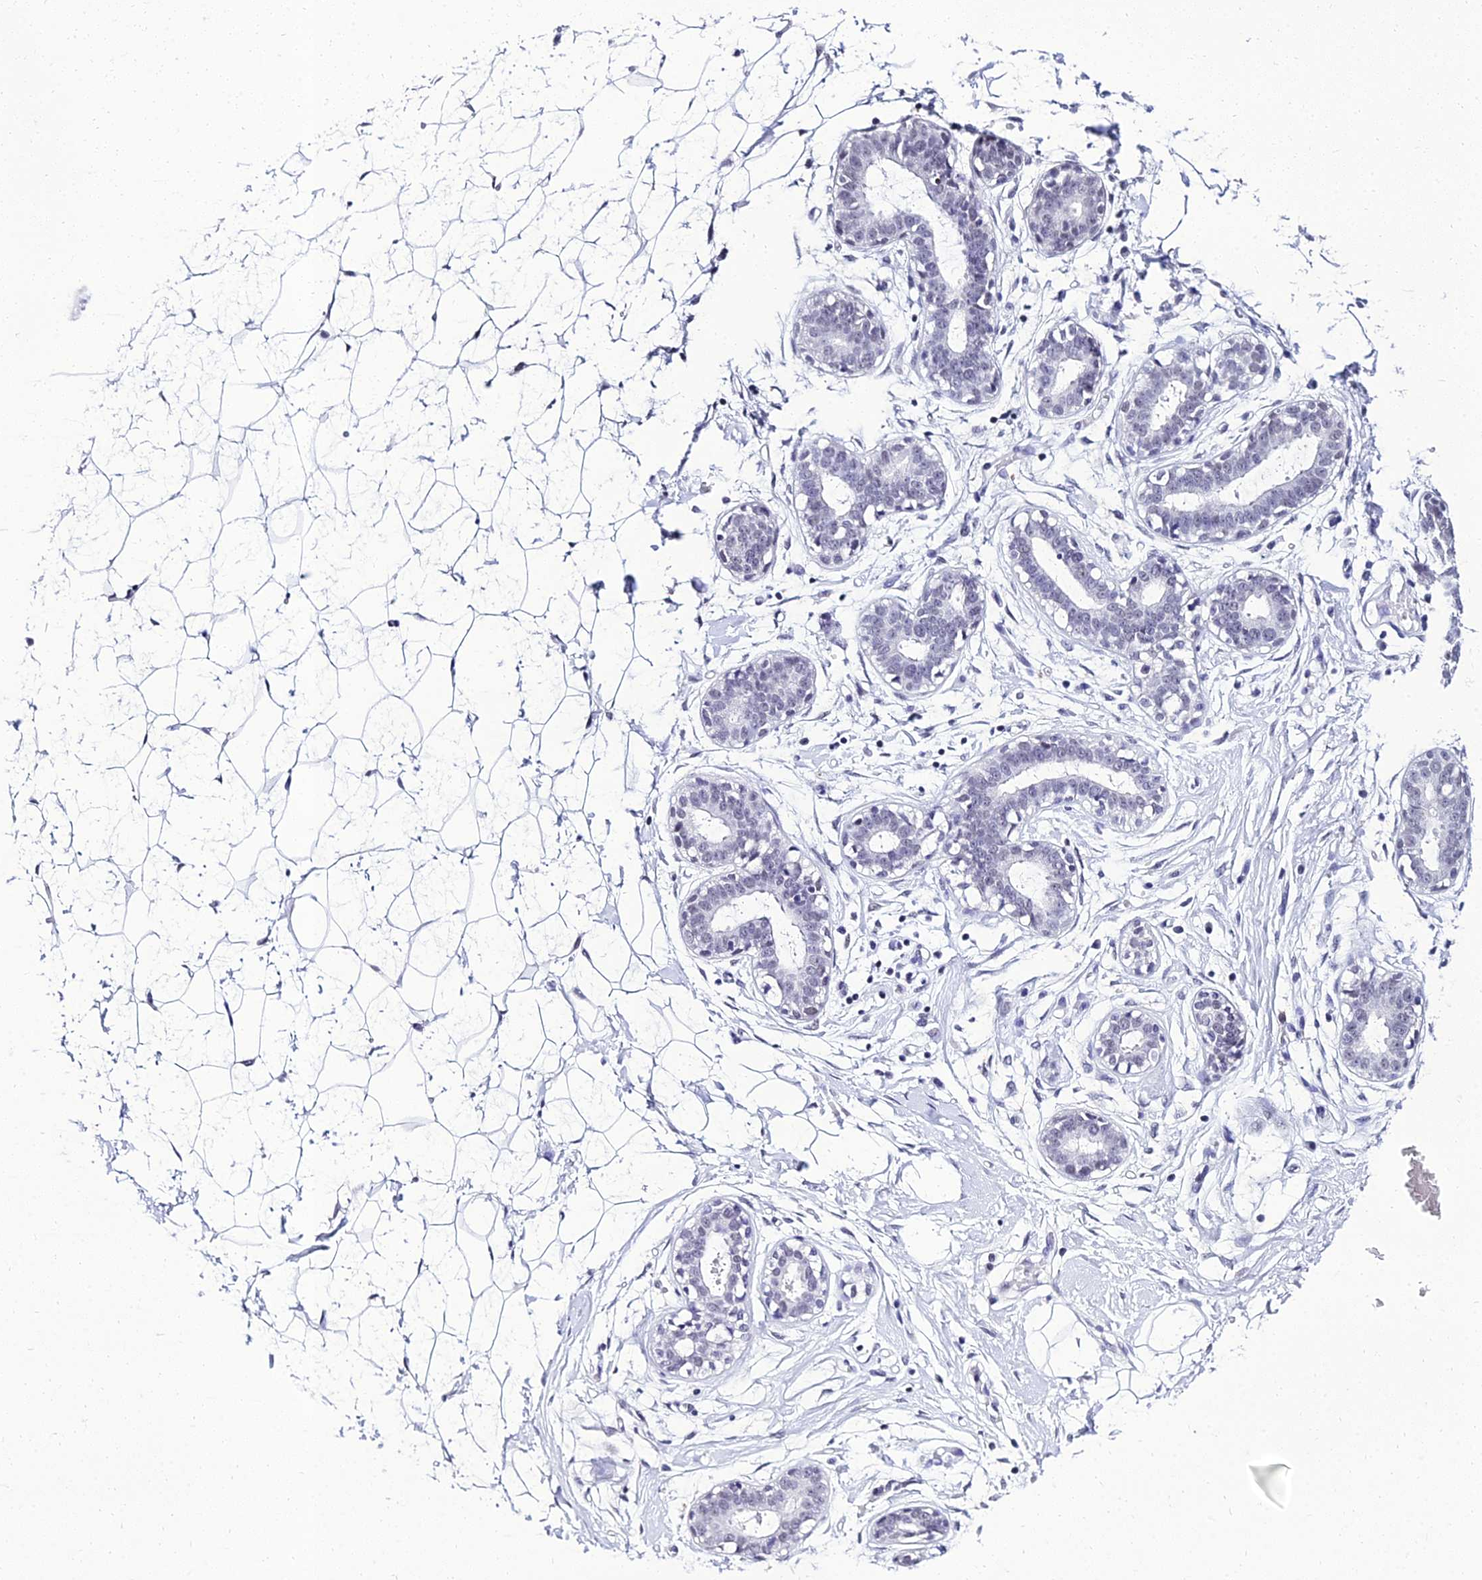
{"staining": {"intensity": "negative", "quantity": "none", "location": "none"}, "tissue": "breast", "cell_type": "Adipocytes", "image_type": "normal", "snomed": [{"axis": "morphology", "description": "Normal tissue, NOS"}, {"axis": "morphology", "description": "Adenoma, NOS"}, {"axis": "topography", "description": "Breast"}], "caption": "This is a histopathology image of IHC staining of normal breast, which shows no staining in adipocytes. (Brightfield microscopy of DAB IHC at high magnification).", "gene": "PPP4R2", "patient": {"sex": "female", "age": 23}}